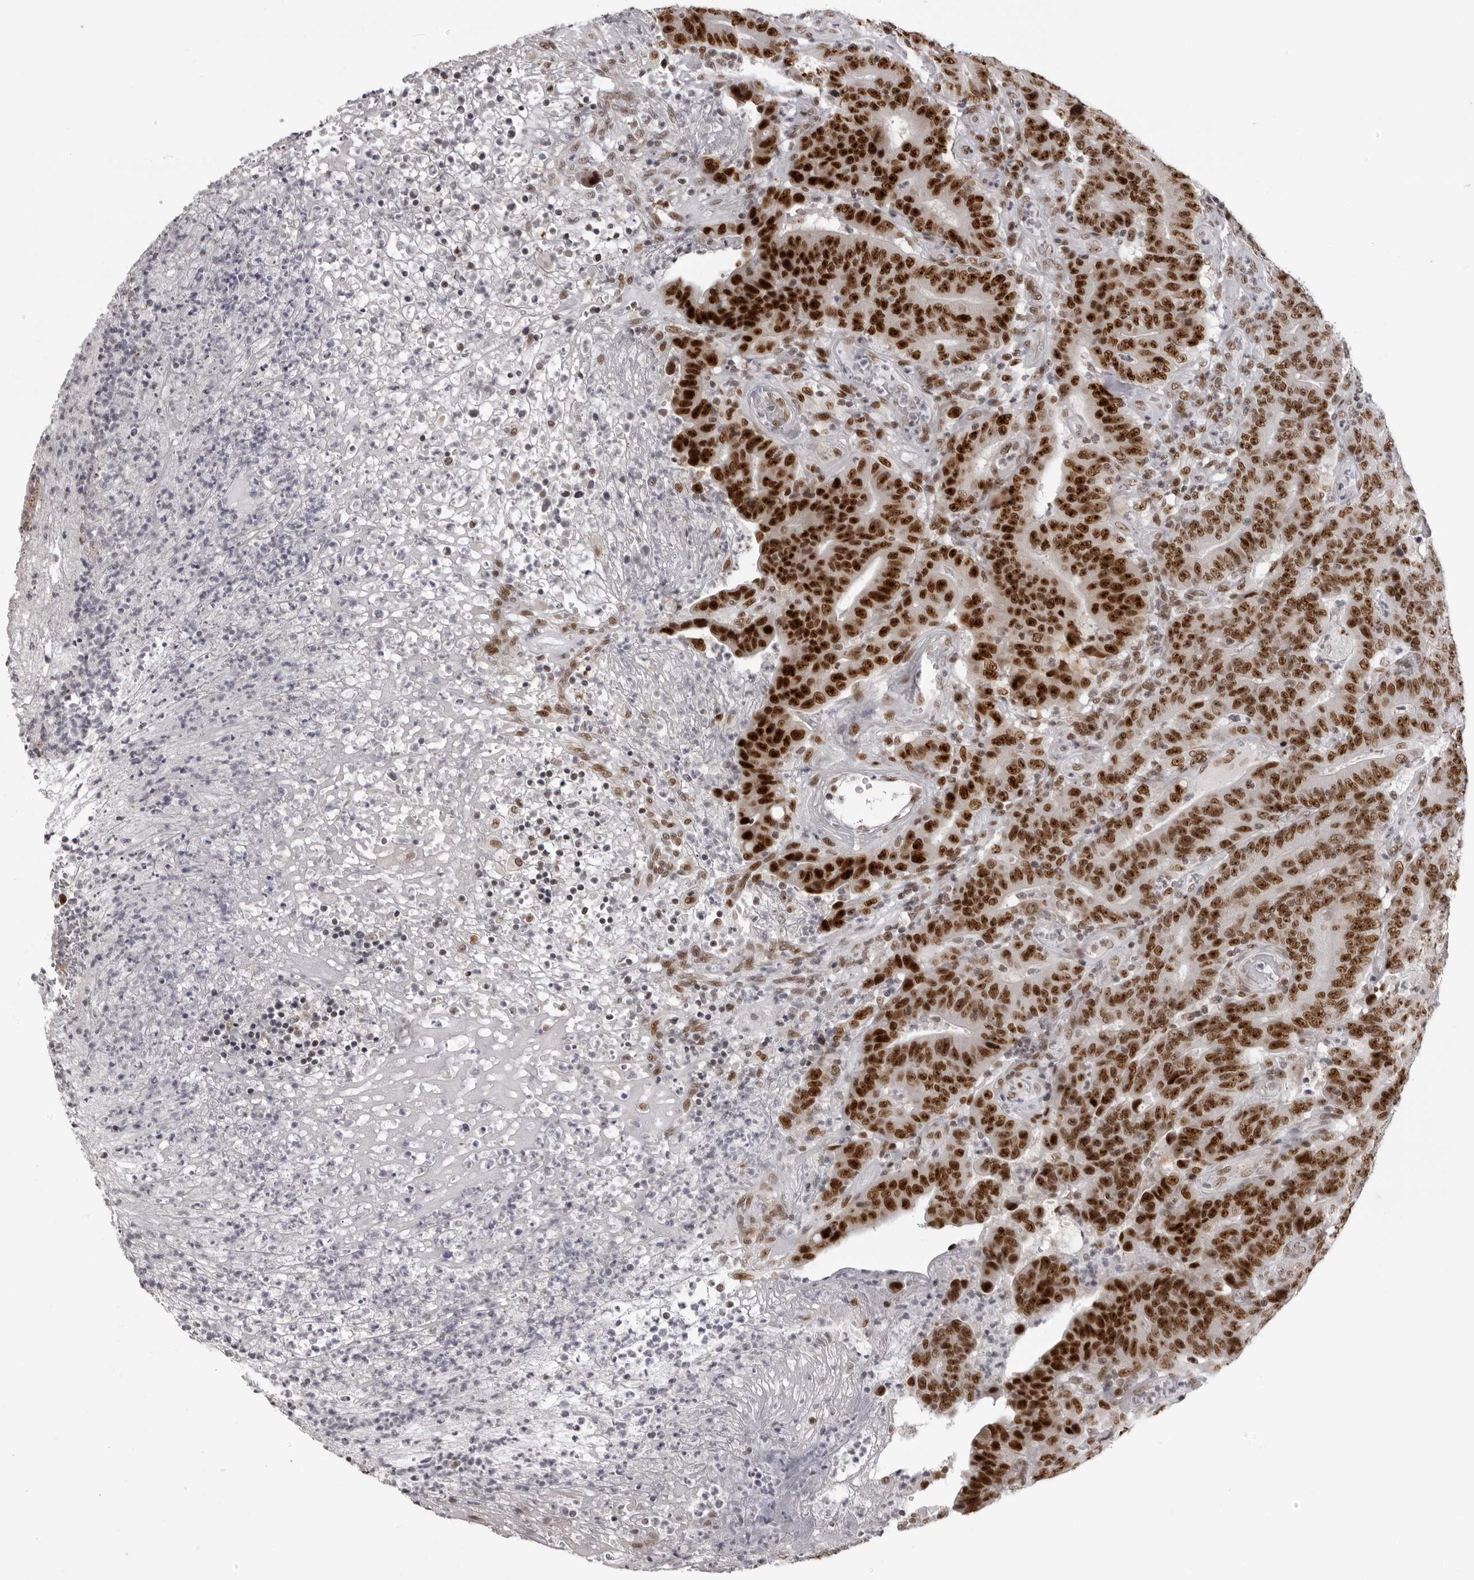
{"staining": {"intensity": "strong", "quantity": ">75%", "location": "nuclear"}, "tissue": "colorectal cancer", "cell_type": "Tumor cells", "image_type": "cancer", "snomed": [{"axis": "morphology", "description": "Normal tissue, NOS"}, {"axis": "morphology", "description": "Adenocarcinoma, NOS"}, {"axis": "topography", "description": "Colon"}], "caption": "This is a photomicrograph of immunohistochemistry staining of colorectal cancer (adenocarcinoma), which shows strong staining in the nuclear of tumor cells.", "gene": "HEXIM2", "patient": {"sex": "female", "age": 75}}